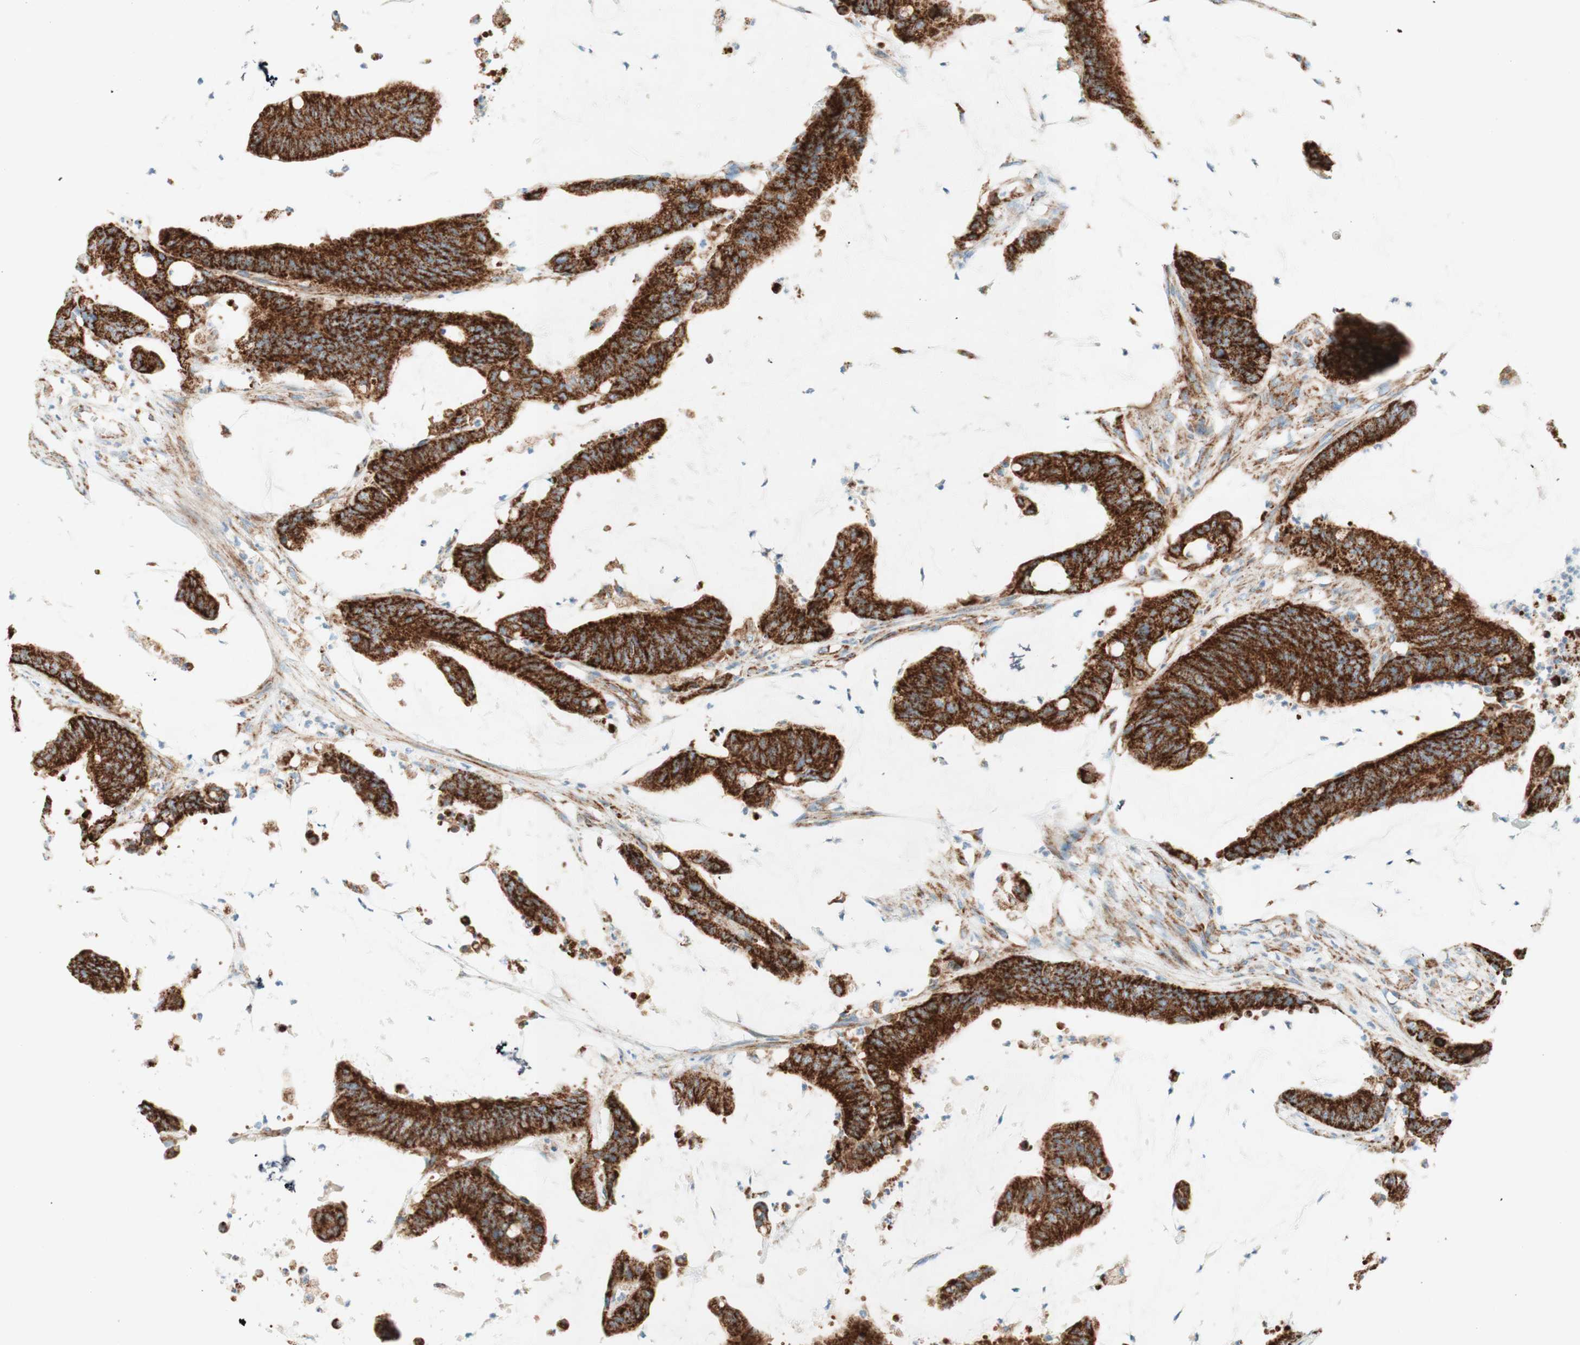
{"staining": {"intensity": "strong", "quantity": ">75%", "location": "cytoplasmic/membranous"}, "tissue": "colorectal cancer", "cell_type": "Tumor cells", "image_type": "cancer", "snomed": [{"axis": "morphology", "description": "Adenocarcinoma, NOS"}, {"axis": "topography", "description": "Rectum"}], "caption": "Immunohistochemistry (IHC) image of neoplastic tissue: human adenocarcinoma (colorectal) stained using IHC demonstrates high levels of strong protein expression localized specifically in the cytoplasmic/membranous of tumor cells, appearing as a cytoplasmic/membranous brown color.", "gene": "TOMM20", "patient": {"sex": "female", "age": 66}}